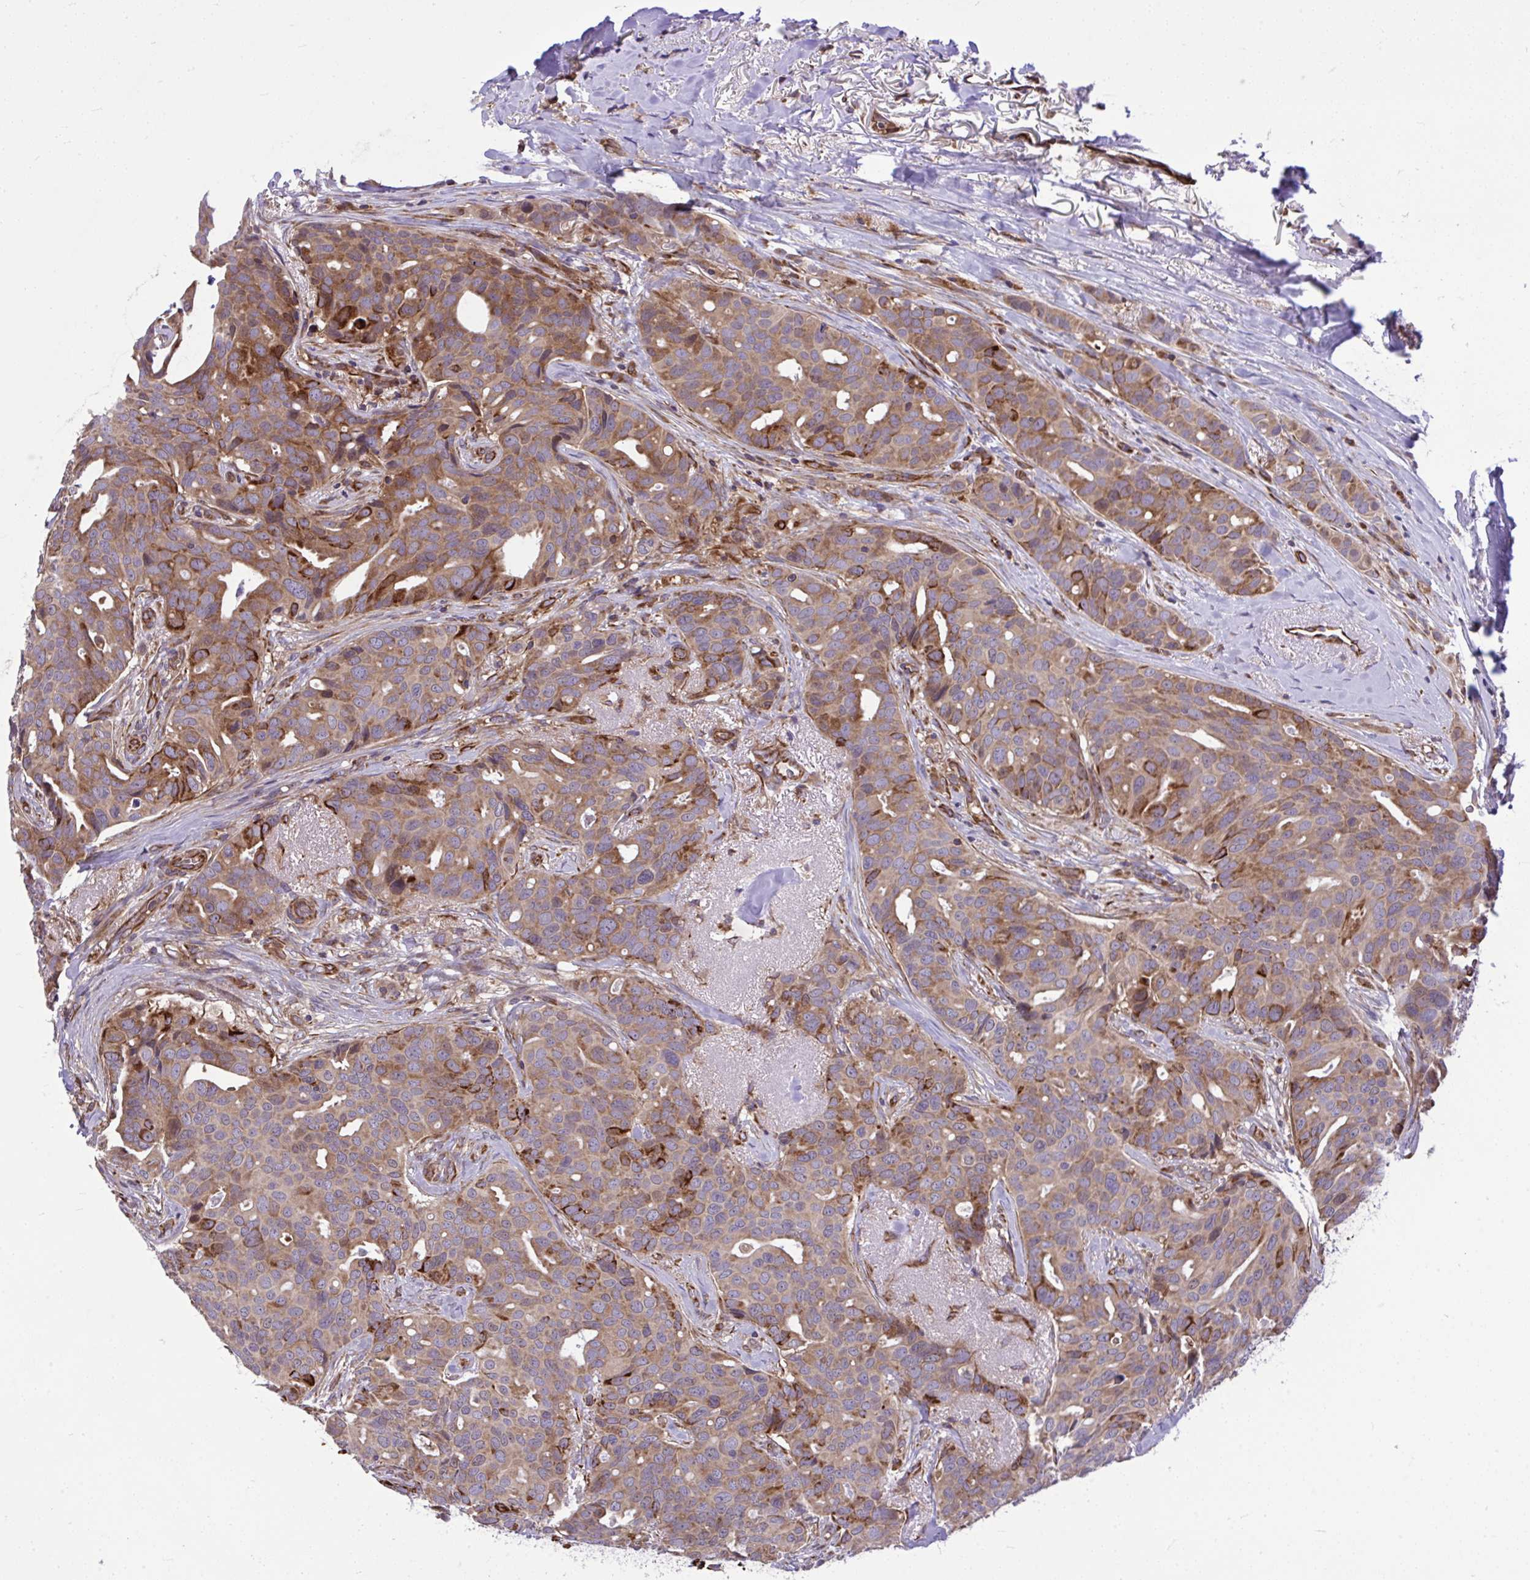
{"staining": {"intensity": "moderate", "quantity": ">75%", "location": "cytoplasmic/membranous"}, "tissue": "breast cancer", "cell_type": "Tumor cells", "image_type": "cancer", "snomed": [{"axis": "morphology", "description": "Duct carcinoma"}, {"axis": "topography", "description": "Breast"}], "caption": "Brown immunohistochemical staining in human breast intraductal carcinoma shows moderate cytoplasmic/membranous staining in approximately >75% of tumor cells.", "gene": "PAIP2", "patient": {"sex": "female", "age": 54}}